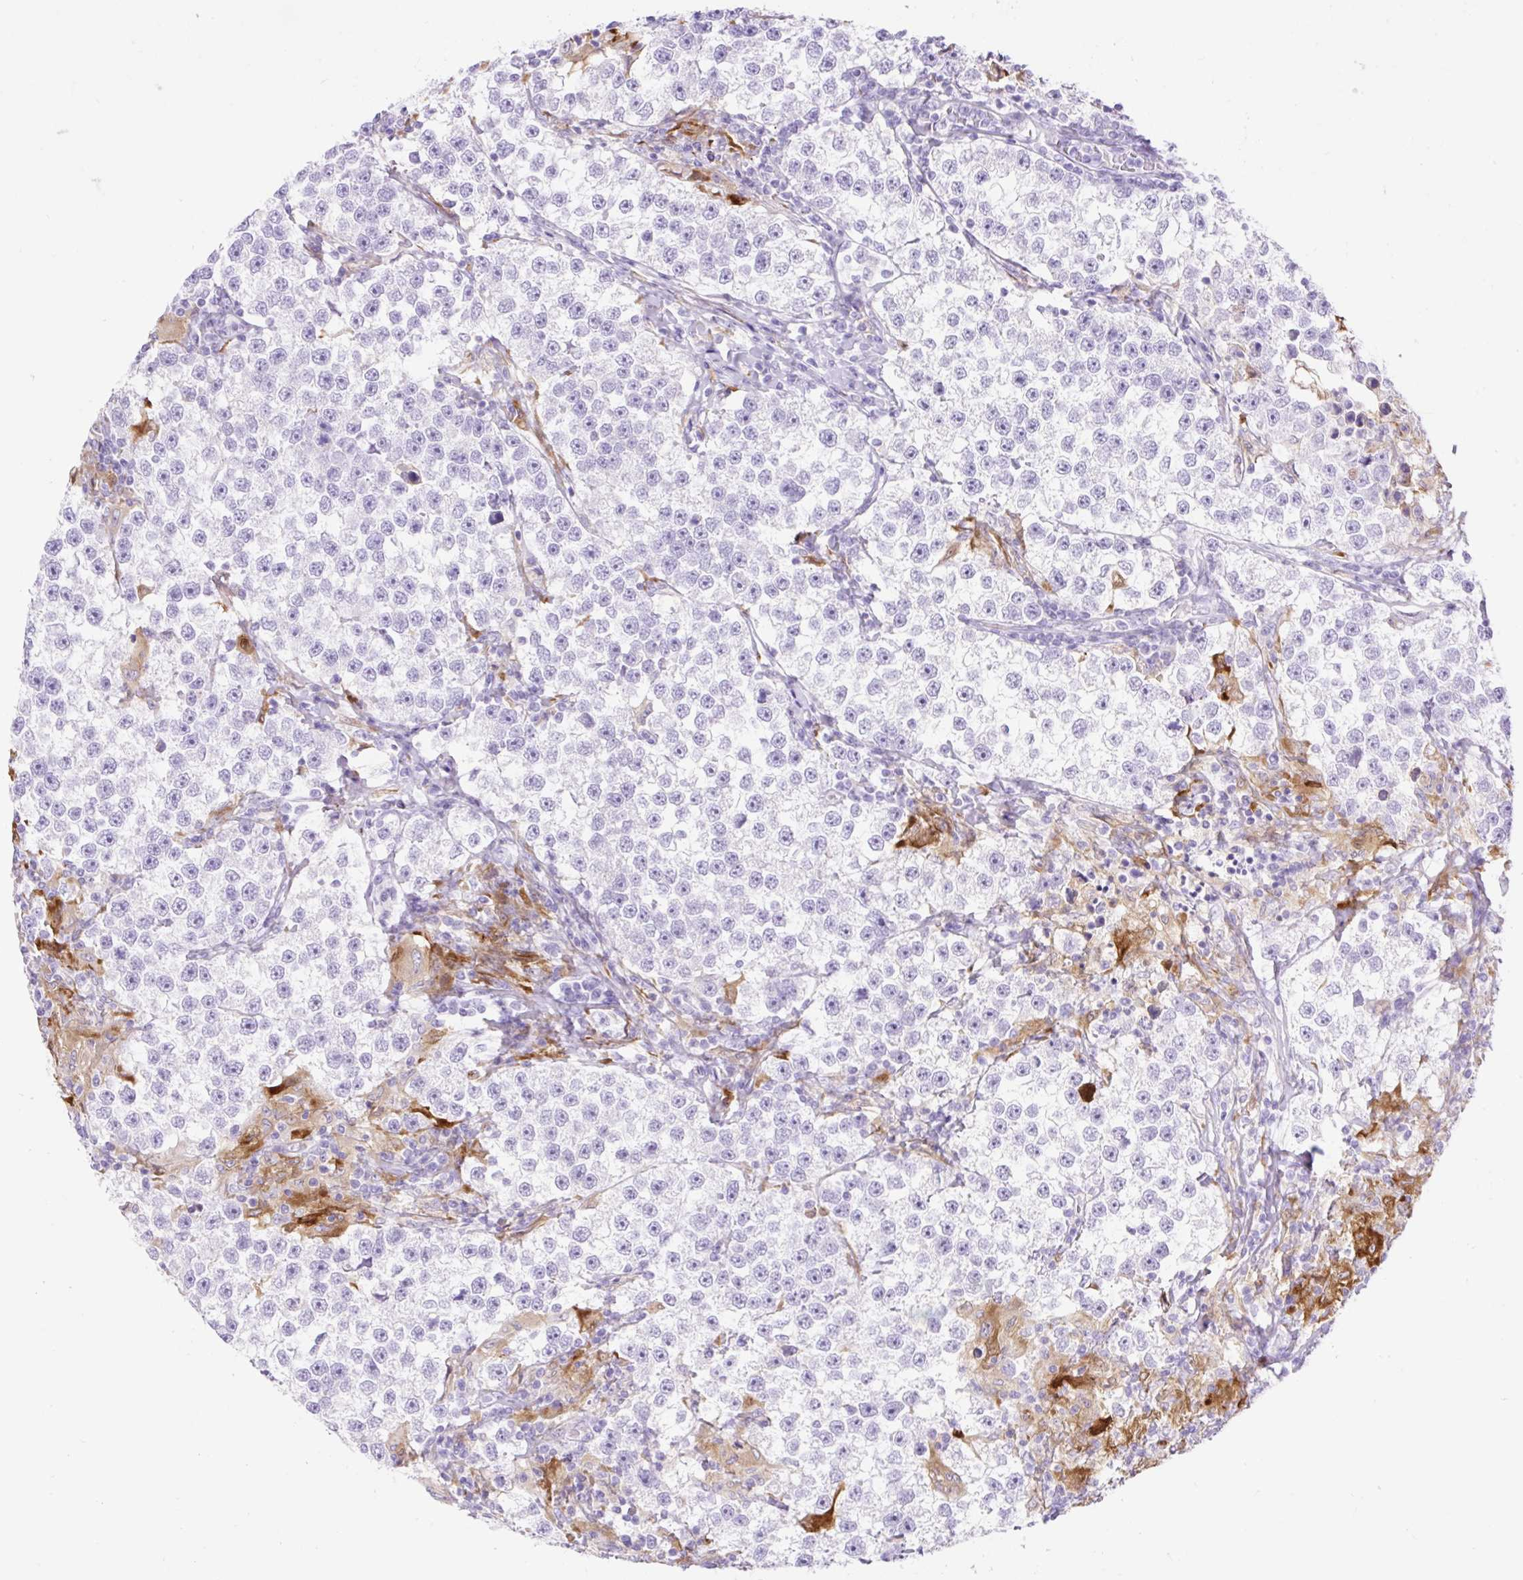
{"staining": {"intensity": "negative", "quantity": "none", "location": "none"}, "tissue": "testis cancer", "cell_type": "Tumor cells", "image_type": "cancer", "snomed": [{"axis": "morphology", "description": "Seminoma, NOS"}, {"axis": "topography", "description": "Testis"}], "caption": "IHC of testis cancer (seminoma) demonstrates no positivity in tumor cells.", "gene": "SLC25A40", "patient": {"sex": "male", "age": 46}}